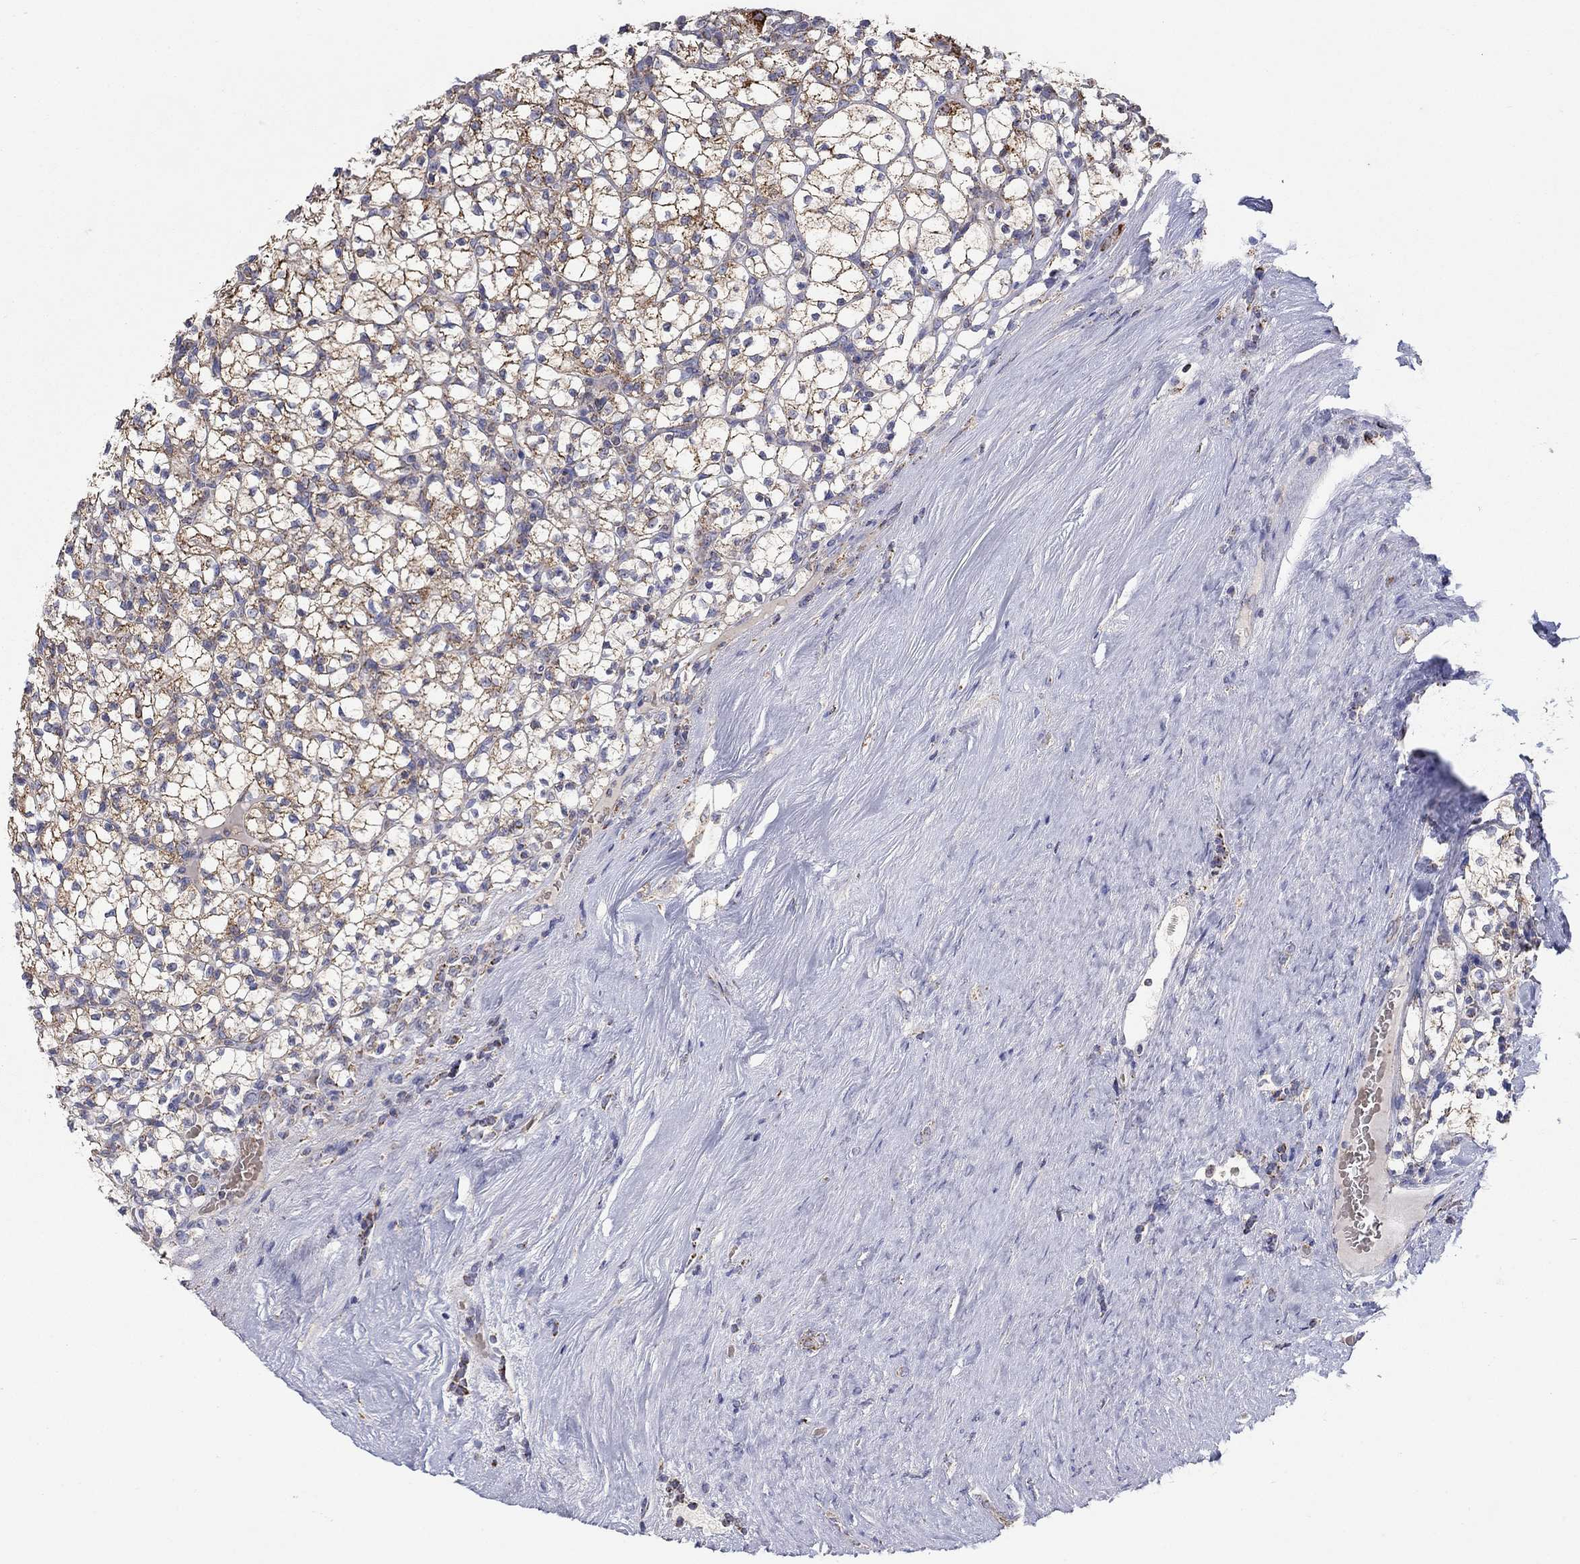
{"staining": {"intensity": "moderate", "quantity": ">75%", "location": "cytoplasmic/membranous"}, "tissue": "renal cancer", "cell_type": "Tumor cells", "image_type": "cancer", "snomed": [{"axis": "morphology", "description": "Adenocarcinoma, NOS"}, {"axis": "topography", "description": "Kidney"}], "caption": "Immunohistochemistry (IHC) (DAB (3,3'-diaminobenzidine)) staining of human adenocarcinoma (renal) exhibits moderate cytoplasmic/membranous protein expression in approximately >75% of tumor cells. The staining is performed using DAB brown chromogen to label protein expression. The nuclei are counter-stained blue using hematoxylin.", "gene": "HPS5", "patient": {"sex": "female", "age": 89}}